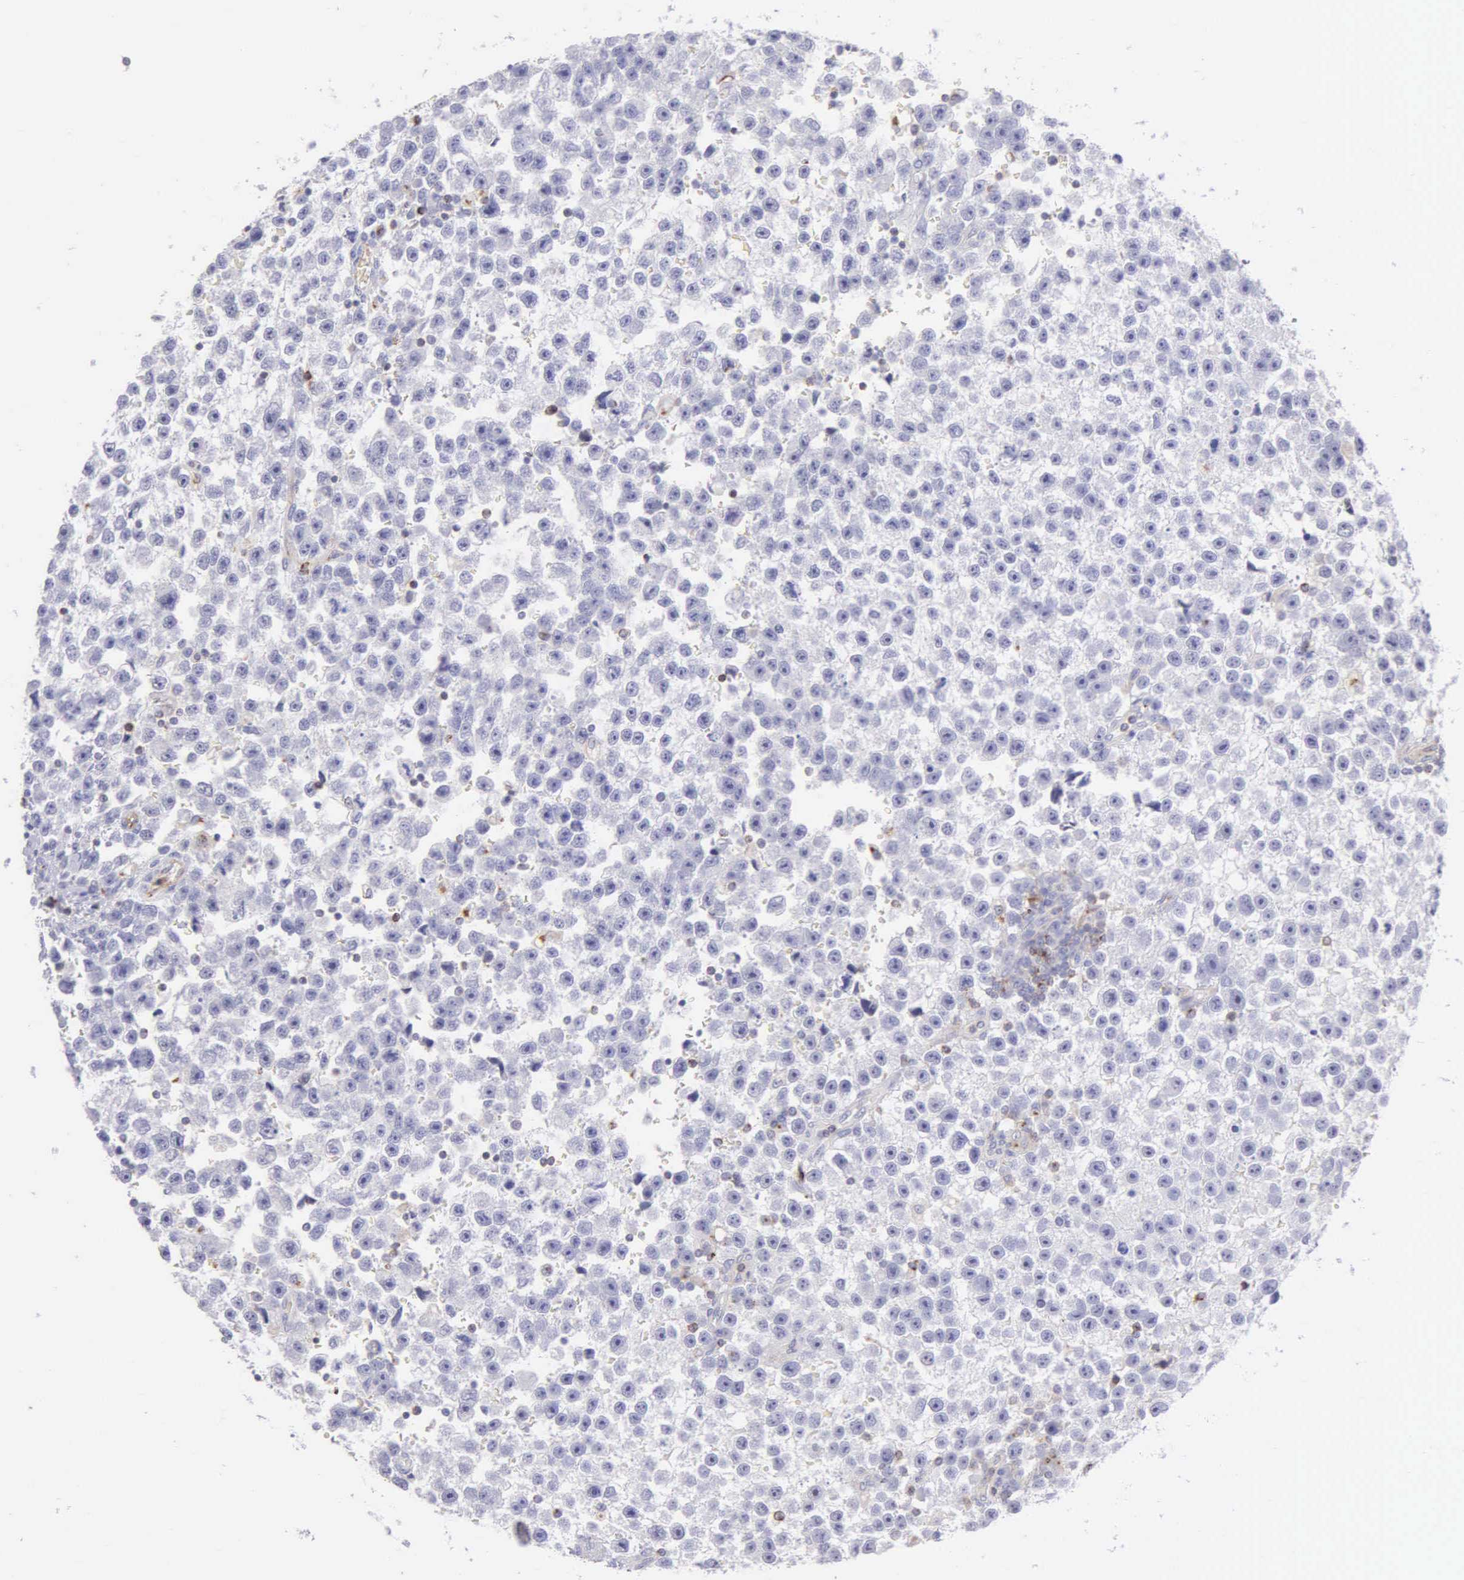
{"staining": {"intensity": "negative", "quantity": "none", "location": "none"}, "tissue": "testis cancer", "cell_type": "Tumor cells", "image_type": "cancer", "snomed": [{"axis": "morphology", "description": "Seminoma, NOS"}, {"axis": "topography", "description": "Testis"}], "caption": "Histopathology image shows no protein positivity in tumor cells of testis seminoma tissue. (DAB IHC visualized using brightfield microscopy, high magnification).", "gene": "SRGN", "patient": {"sex": "male", "age": 33}}